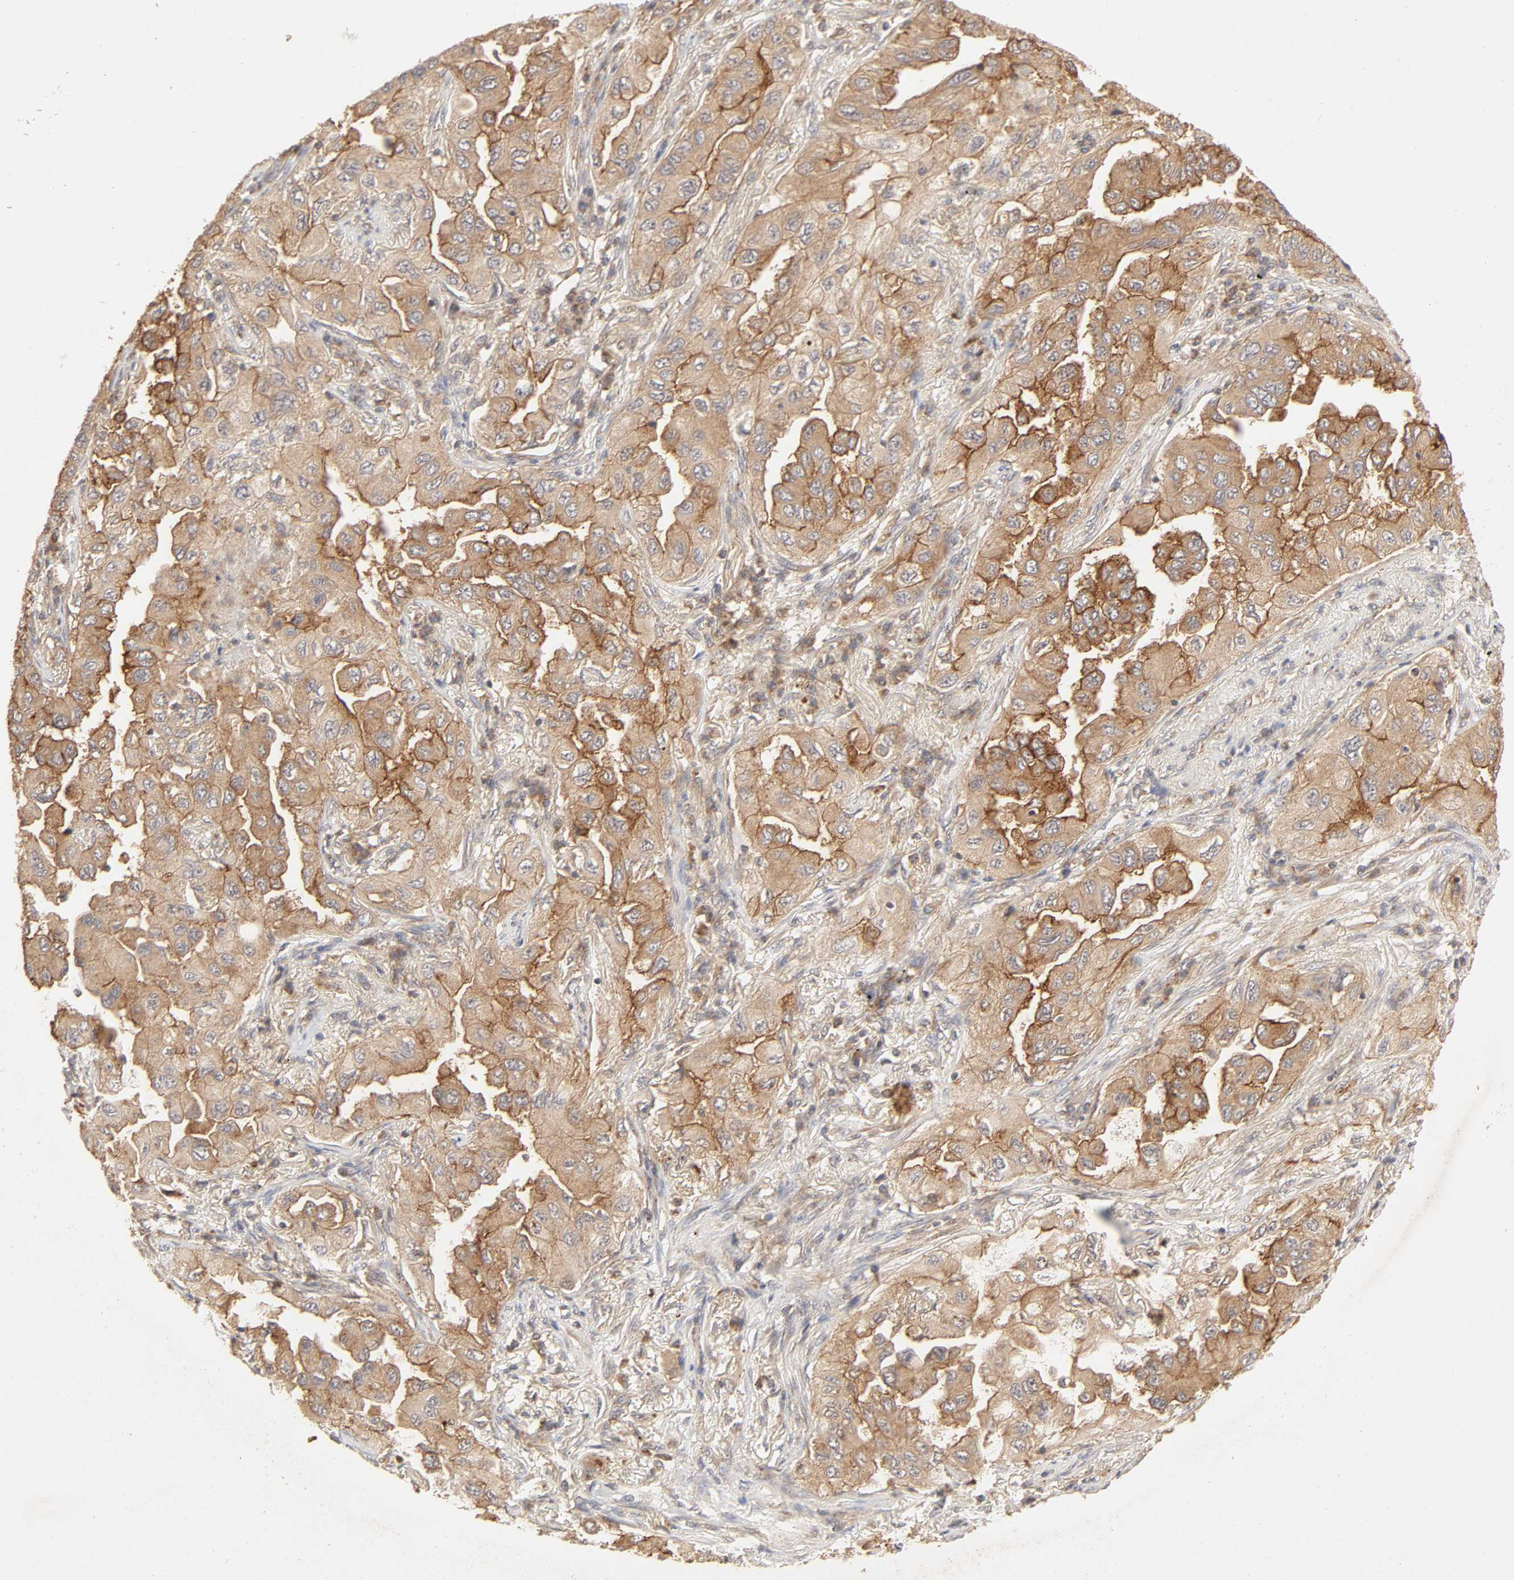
{"staining": {"intensity": "moderate", "quantity": ">75%", "location": "cytoplasmic/membranous"}, "tissue": "lung cancer", "cell_type": "Tumor cells", "image_type": "cancer", "snomed": [{"axis": "morphology", "description": "Adenocarcinoma, NOS"}, {"axis": "topography", "description": "Lung"}], "caption": "Protein staining exhibits moderate cytoplasmic/membranous expression in approximately >75% of tumor cells in adenocarcinoma (lung). The staining was performed using DAB, with brown indicating positive protein expression. Nuclei are stained blue with hematoxylin.", "gene": "EPS8", "patient": {"sex": "female", "age": 65}}